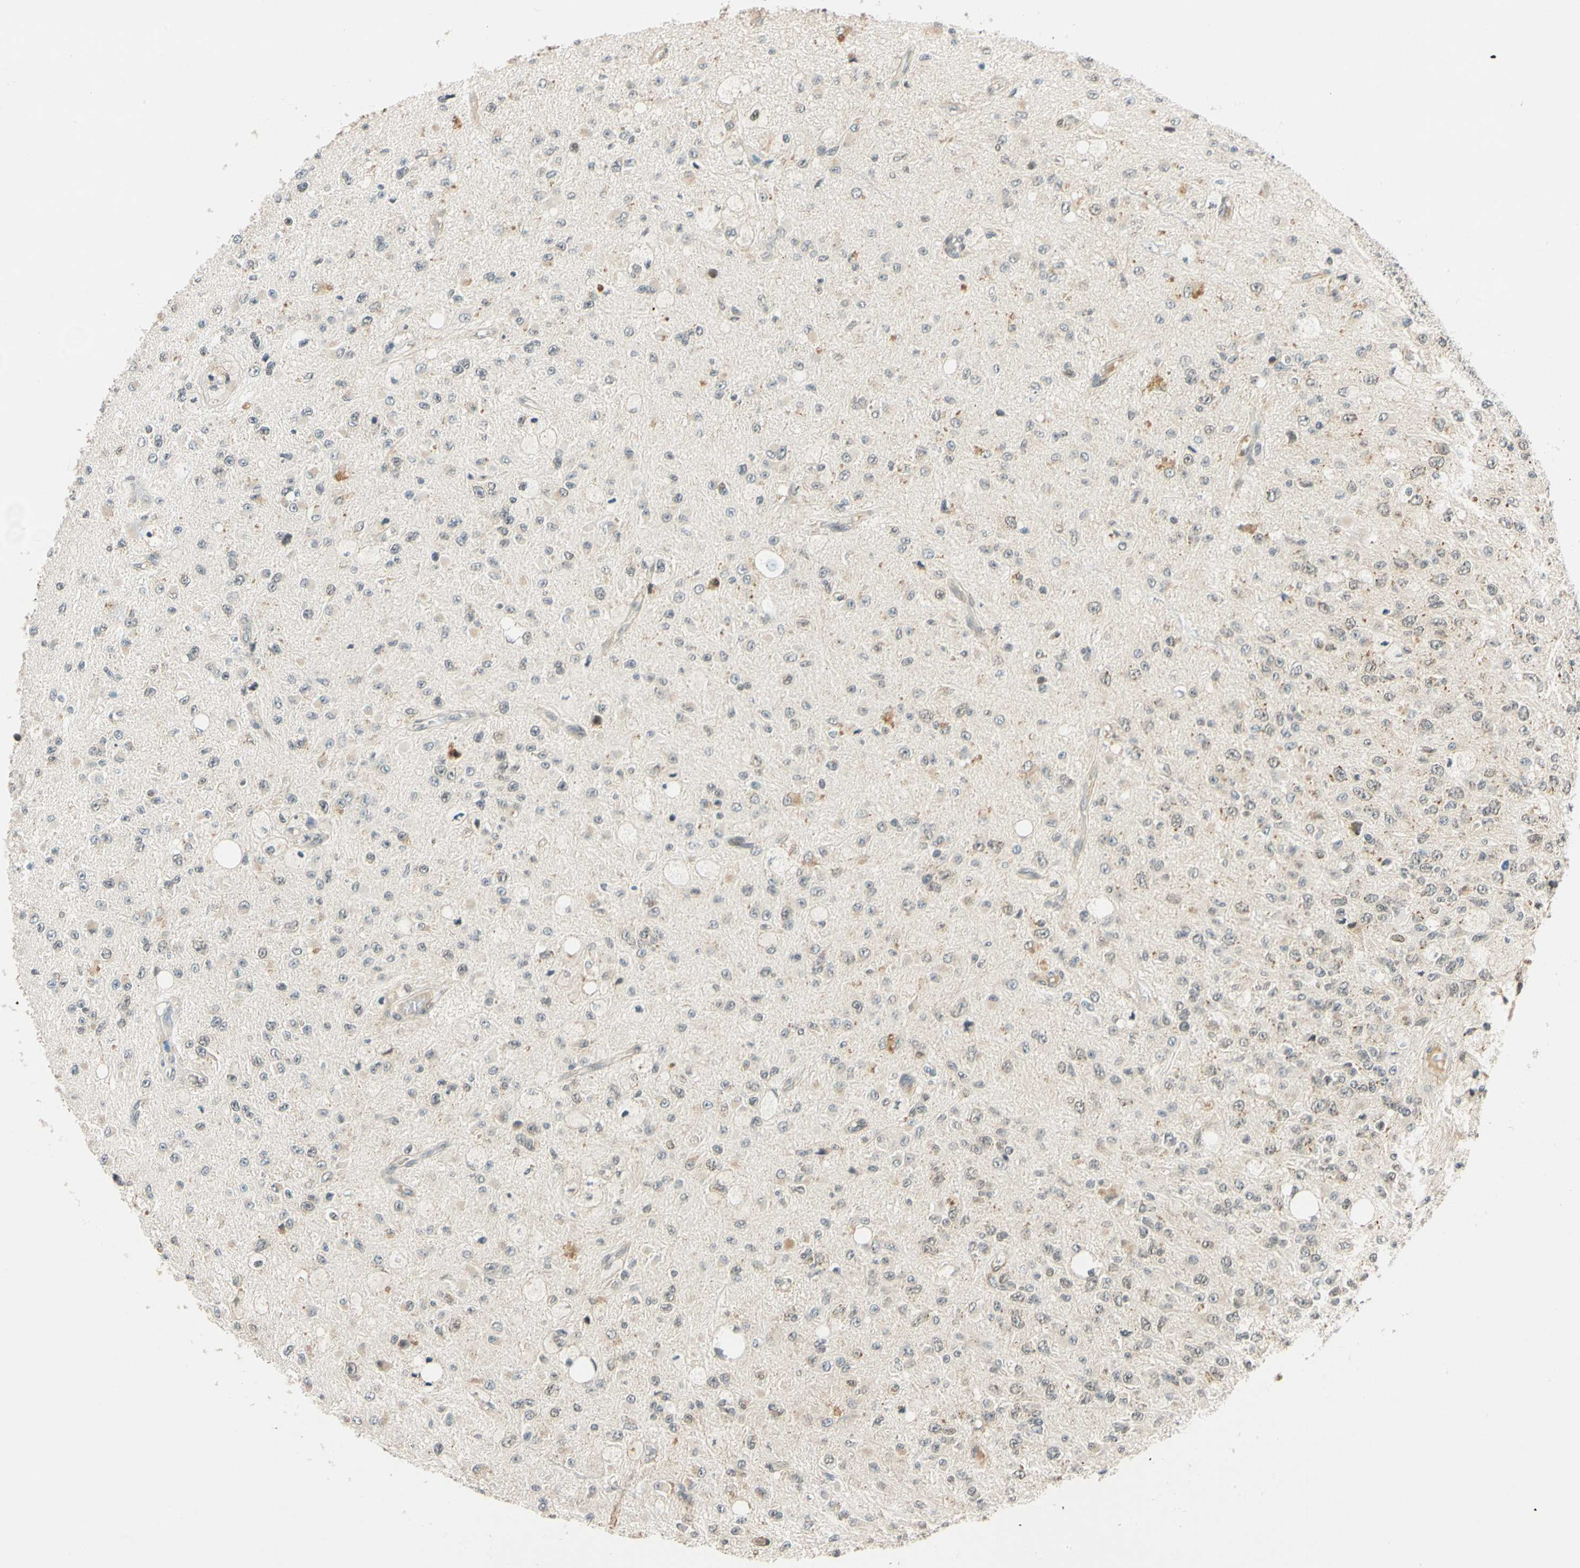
{"staining": {"intensity": "moderate", "quantity": "<25%", "location": "cytoplasmic/membranous"}, "tissue": "glioma", "cell_type": "Tumor cells", "image_type": "cancer", "snomed": [{"axis": "morphology", "description": "Glioma, malignant, High grade"}, {"axis": "topography", "description": "pancreas cauda"}], "caption": "DAB immunohistochemical staining of human glioma reveals moderate cytoplasmic/membranous protein positivity in about <25% of tumor cells.", "gene": "POGZ", "patient": {"sex": "male", "age": 60}}